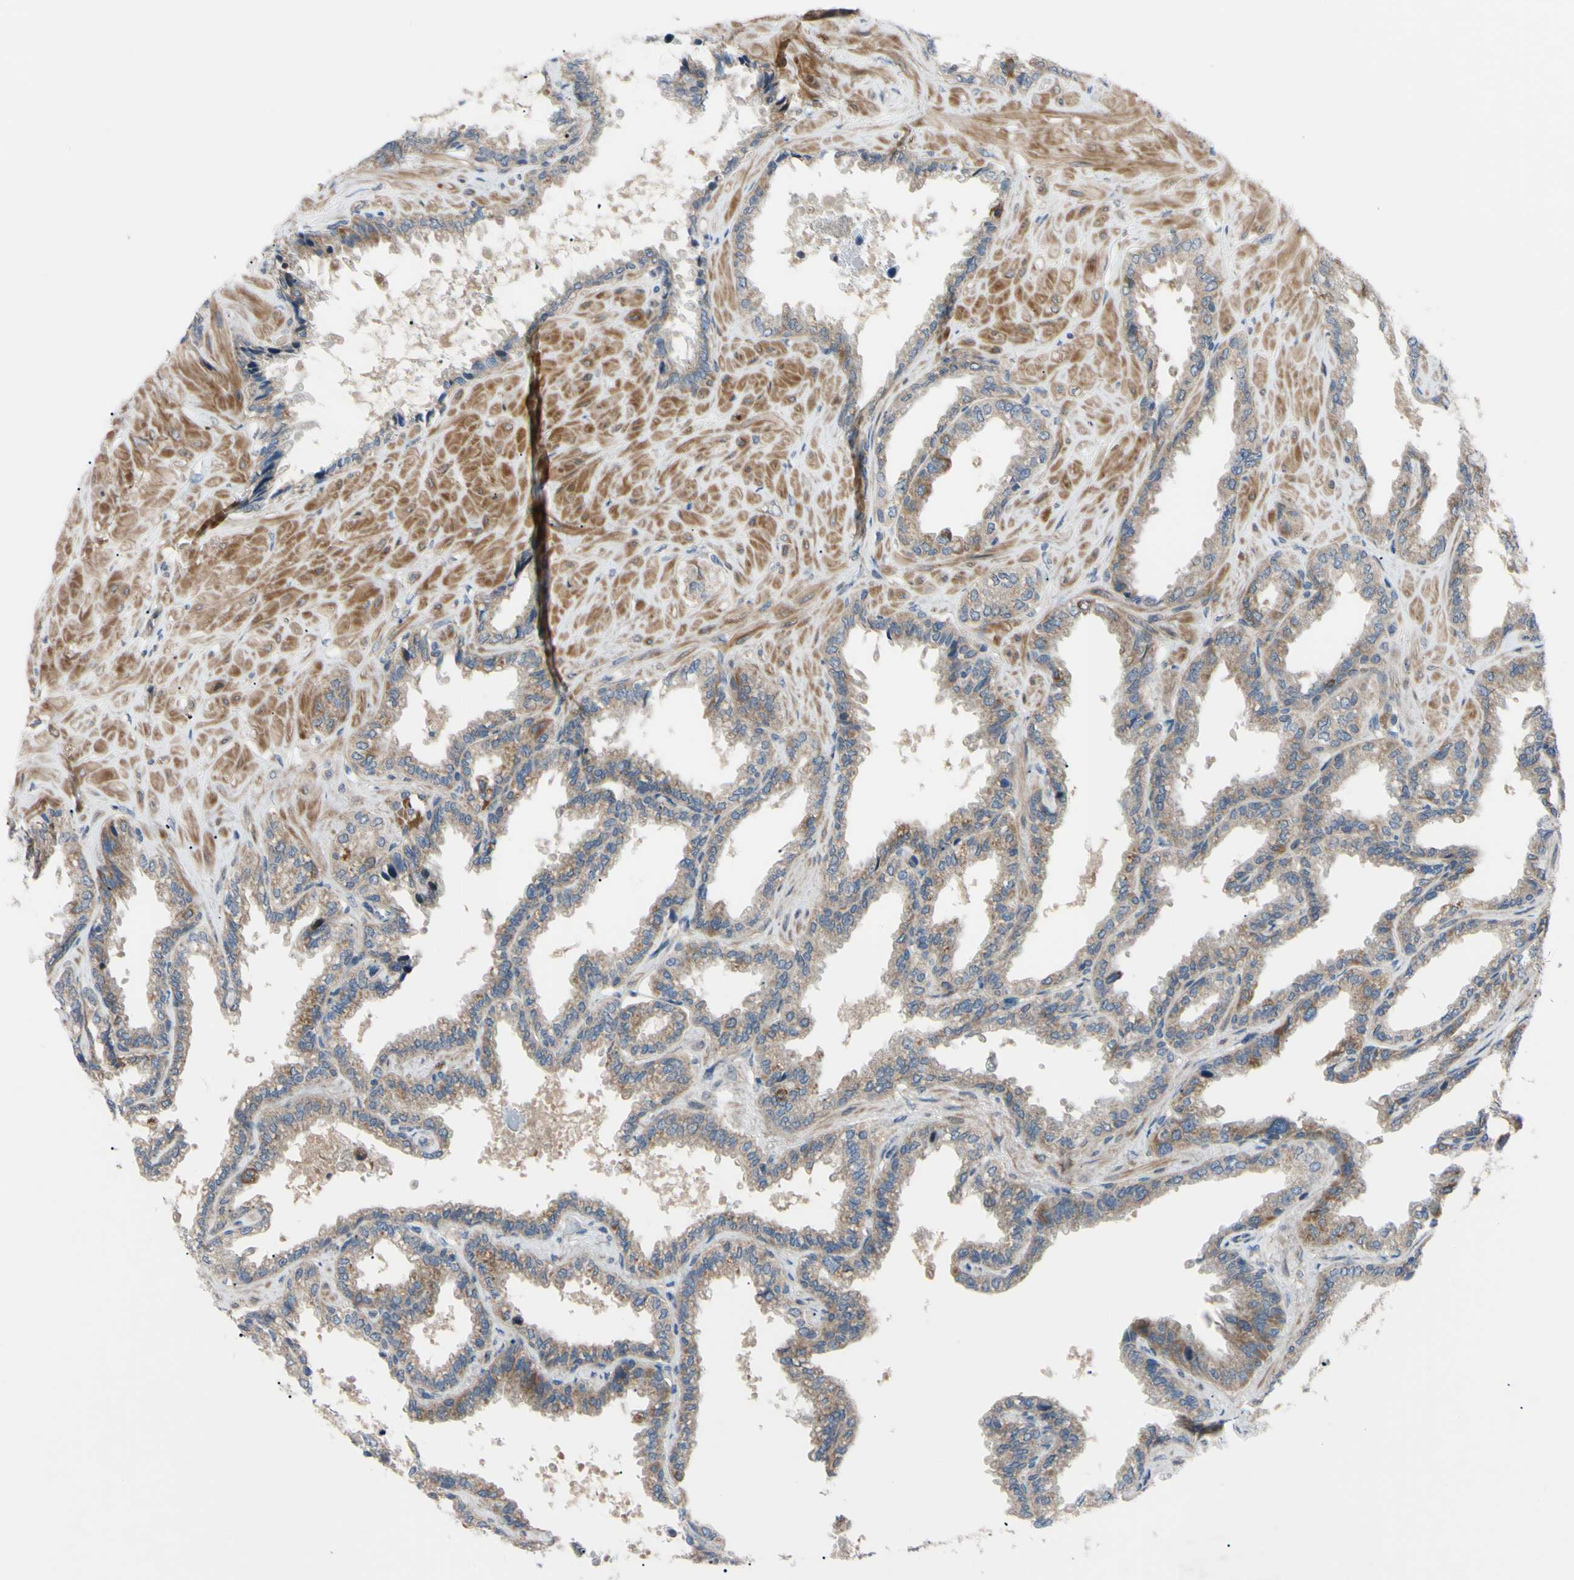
{"staining": {"intensity": "moderate", "quantity": "25%-75%", "location": "cytoplasmic/membranous"}, "tissue": "seminal vesicle", "cell_type": "Glandular cells", "image_type": "normal", "snomed": [{"axis": "morphology", "description": "Normal tissue, NOS"}, {"axis": "topography", "description": "Seminal veicle"}], "caption": "Glandular cells reveal moderate cytoplasmic/membranous expression in approximately 25%-75% of cells in unremarkable seminal vesicle. (DAB IHC with brightfield microscopy, high magnification).", "gene": "SVIL", "patient": {"sex": "male", "age": 46}}